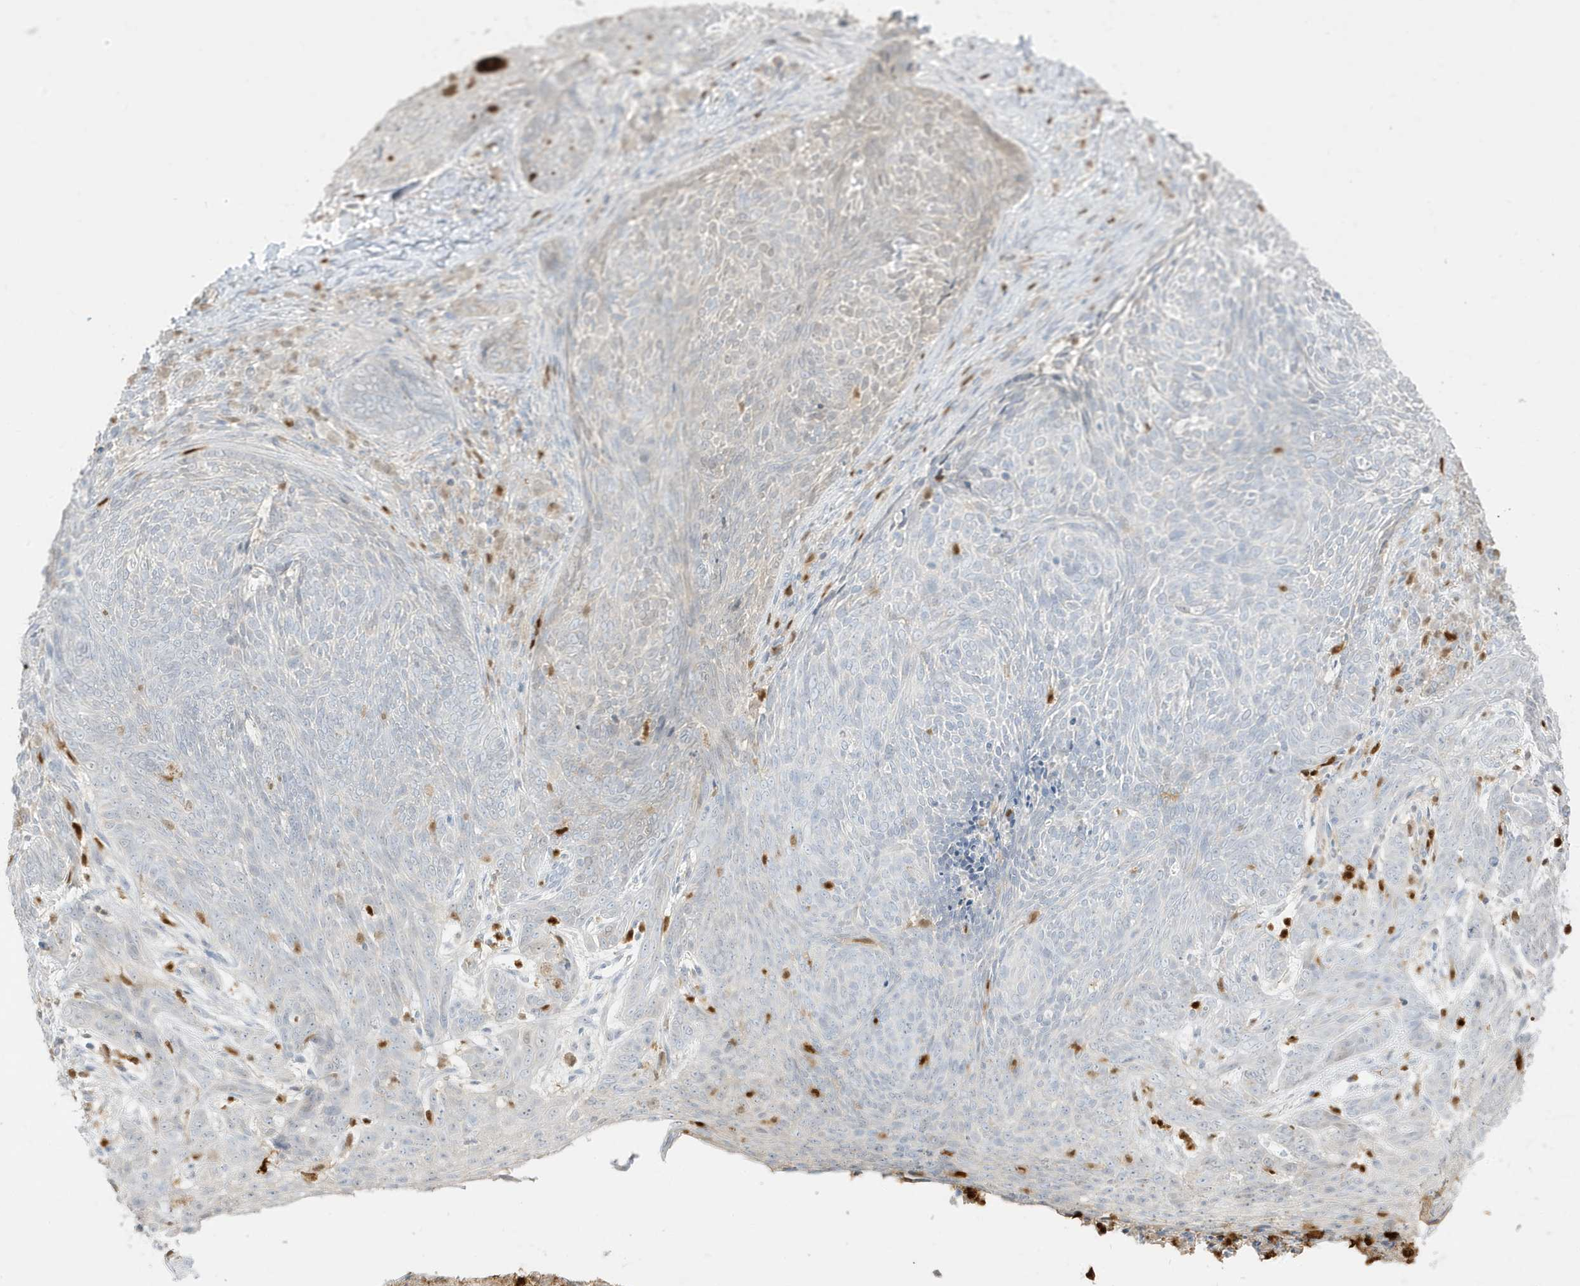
{"staining": {"intensity": "negative", "quantity": "none", "location": "none"}, "tissue": "skin cancer", "cell_type": "Tumor cells", "image_type": "cancer", "snomed": [{"axis": "morphology", "description": "Basal cell carcinoma"}, {"axis": "topography", "description": "Skin"}], "caption": "High power microscopy image of an immunohistochemistry (IHC) photomicrograph of skin cancer (basal cell carcinoma), revealing no significant positivity in tumor cells.", "gene": "GCA", "patient": {"sex": "male", "age": 85}}